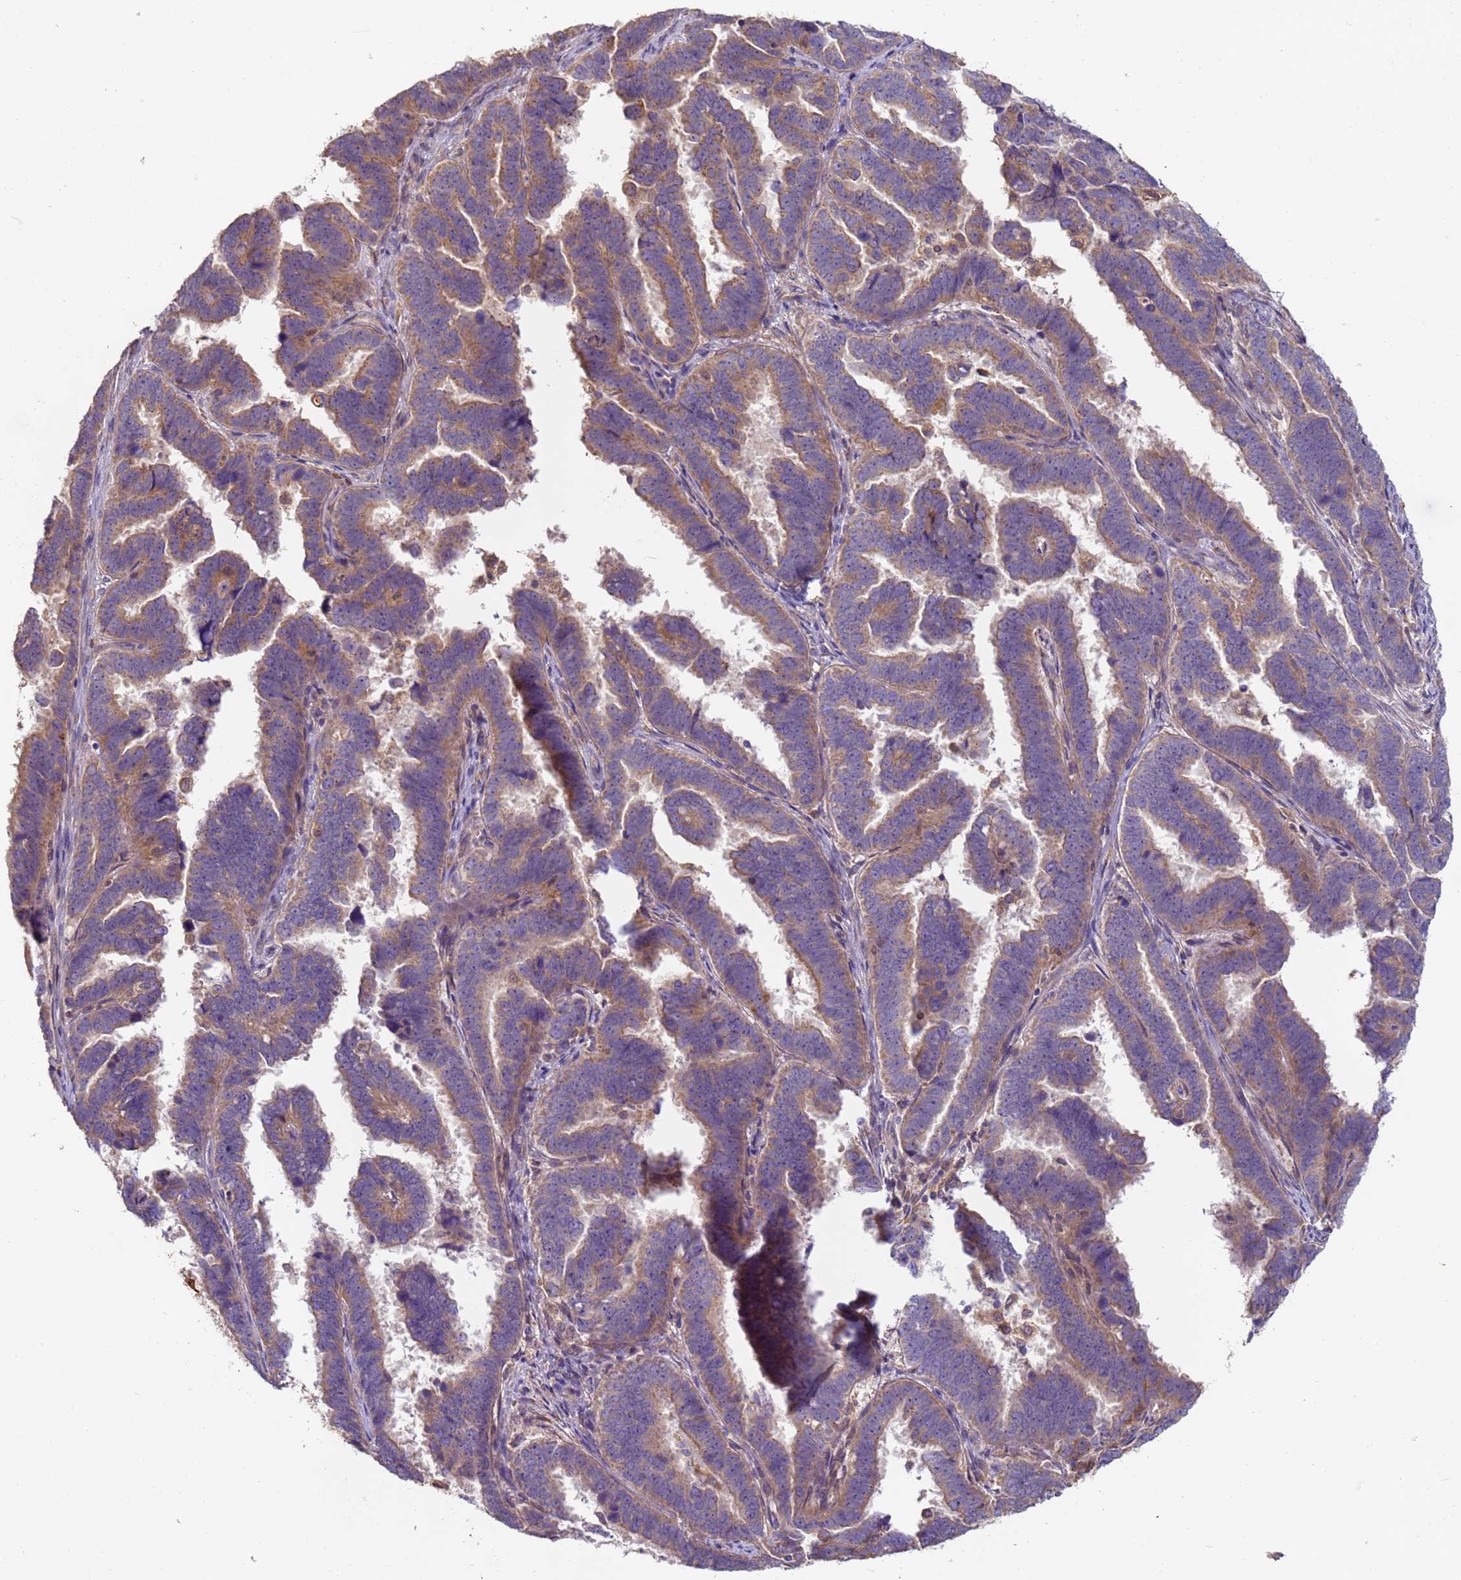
{"staining": {"intensity": "moderate", "quantity": ">75%", "location": "cytoplasmic/membranous"}, "tissue": "endometrial cancer", "cell_type": "Tumor cells", "image_type": "cancer", "snomed": [{"axis": "morphology", "description": "Adenocarcinoma, NOS"}, {"axis": "topography", "description": "Endometrium"}], "caption": "Immunohistochemical staining of endometrial cancer (adenocarcinoma) reveals medium levels of moderate cytoplasmic/membranous protein positivity in approximately >75% of tumor cells.", "gene": "TIGAR", "patient": {"sex": "female", "age": 75}}